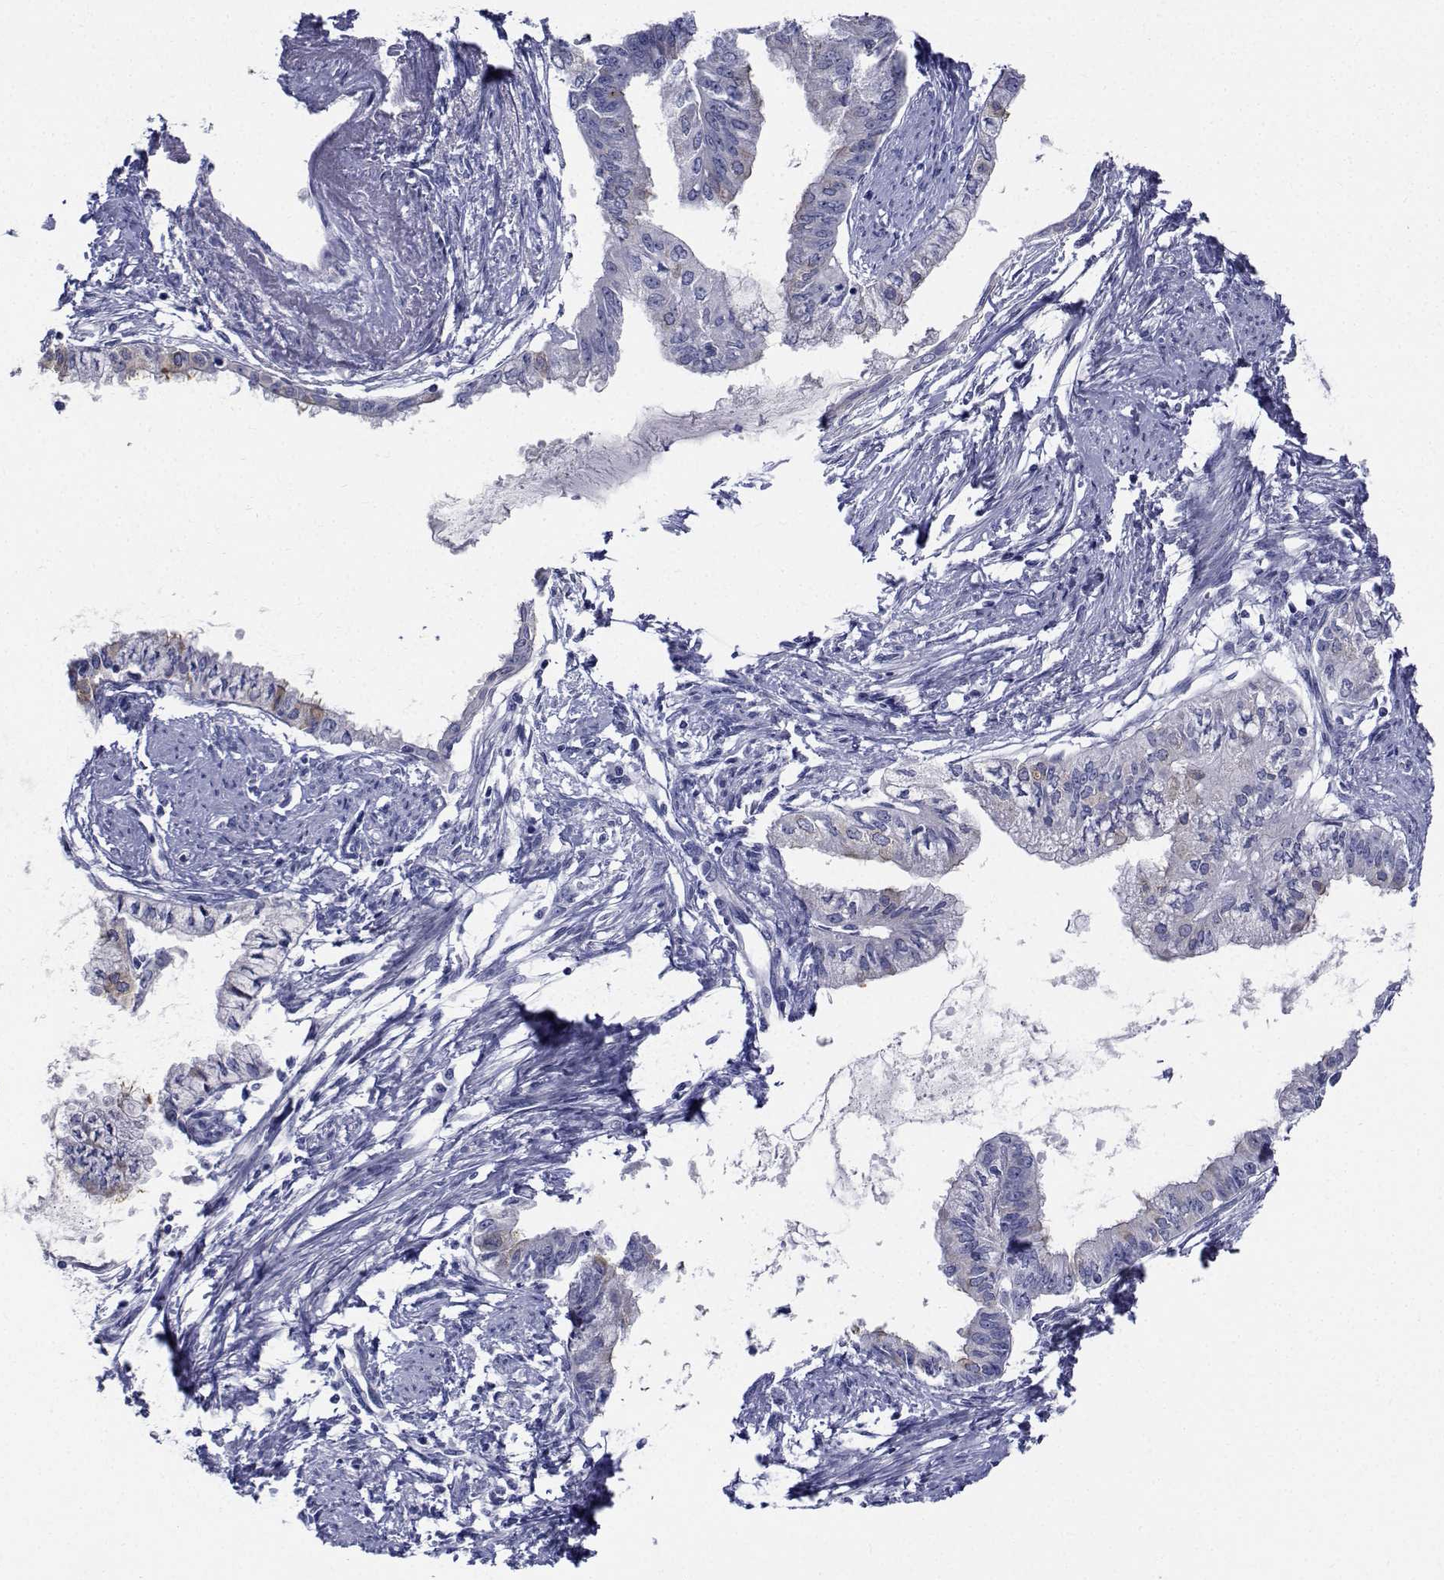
{"staining": {"intensity": "negative", "quantity": "none", "location": "none"}, "tissue": "endometrial cancer", "cell_type": "Tumor cells", "image_type": "cancer", "snomed": [{"axis": "morphology", "description": "Adenocarcinoma, NOS"}, {"axis": "topography", "description": "Endometrium"}], "caption": "The IHC histopathology image has no significant positivity in tumor cells of adenocarcinoma (endometrial) tissue.", "gene": "CDHR3", "patient": {"sex": "female", "age": 76}}